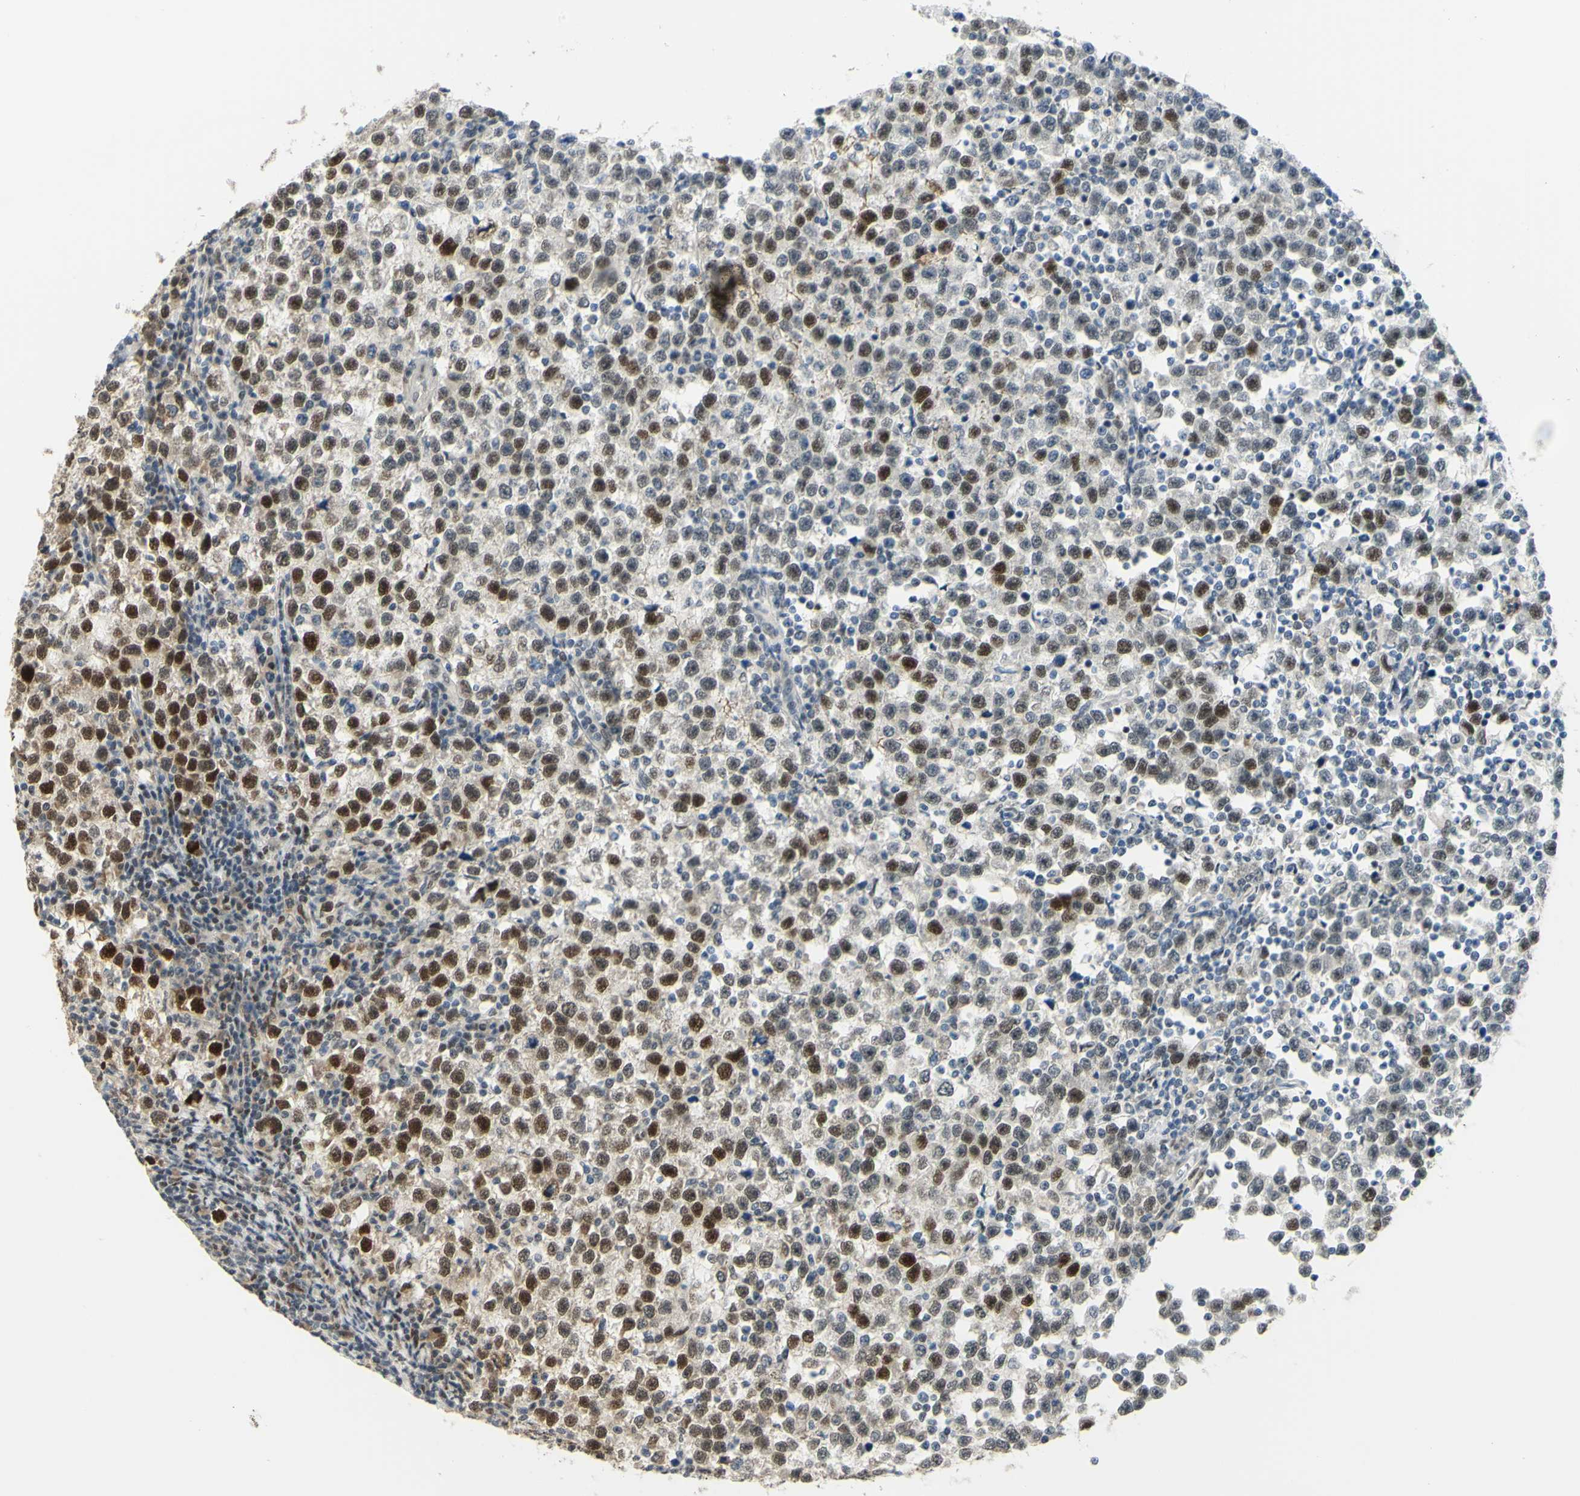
{"staining": {"intensity": "moderate", "quantity": "25%-75%", "location": "nuclear"}, "tissue": "testis cancer", "cell_type": "Tumor cells", "image_type": "cancer", "snomed": [{"axis": "morphology", "description": "Seminoma, NOS"}, {"axis": "topography", "description": "Testis"}], "caption": "Human testis cancer (seminoma) stained with a protein marker exhibits moderate staining in tumor cells.", "gene": "DDX1", "patient": {"sex": "male", "age": 43}}